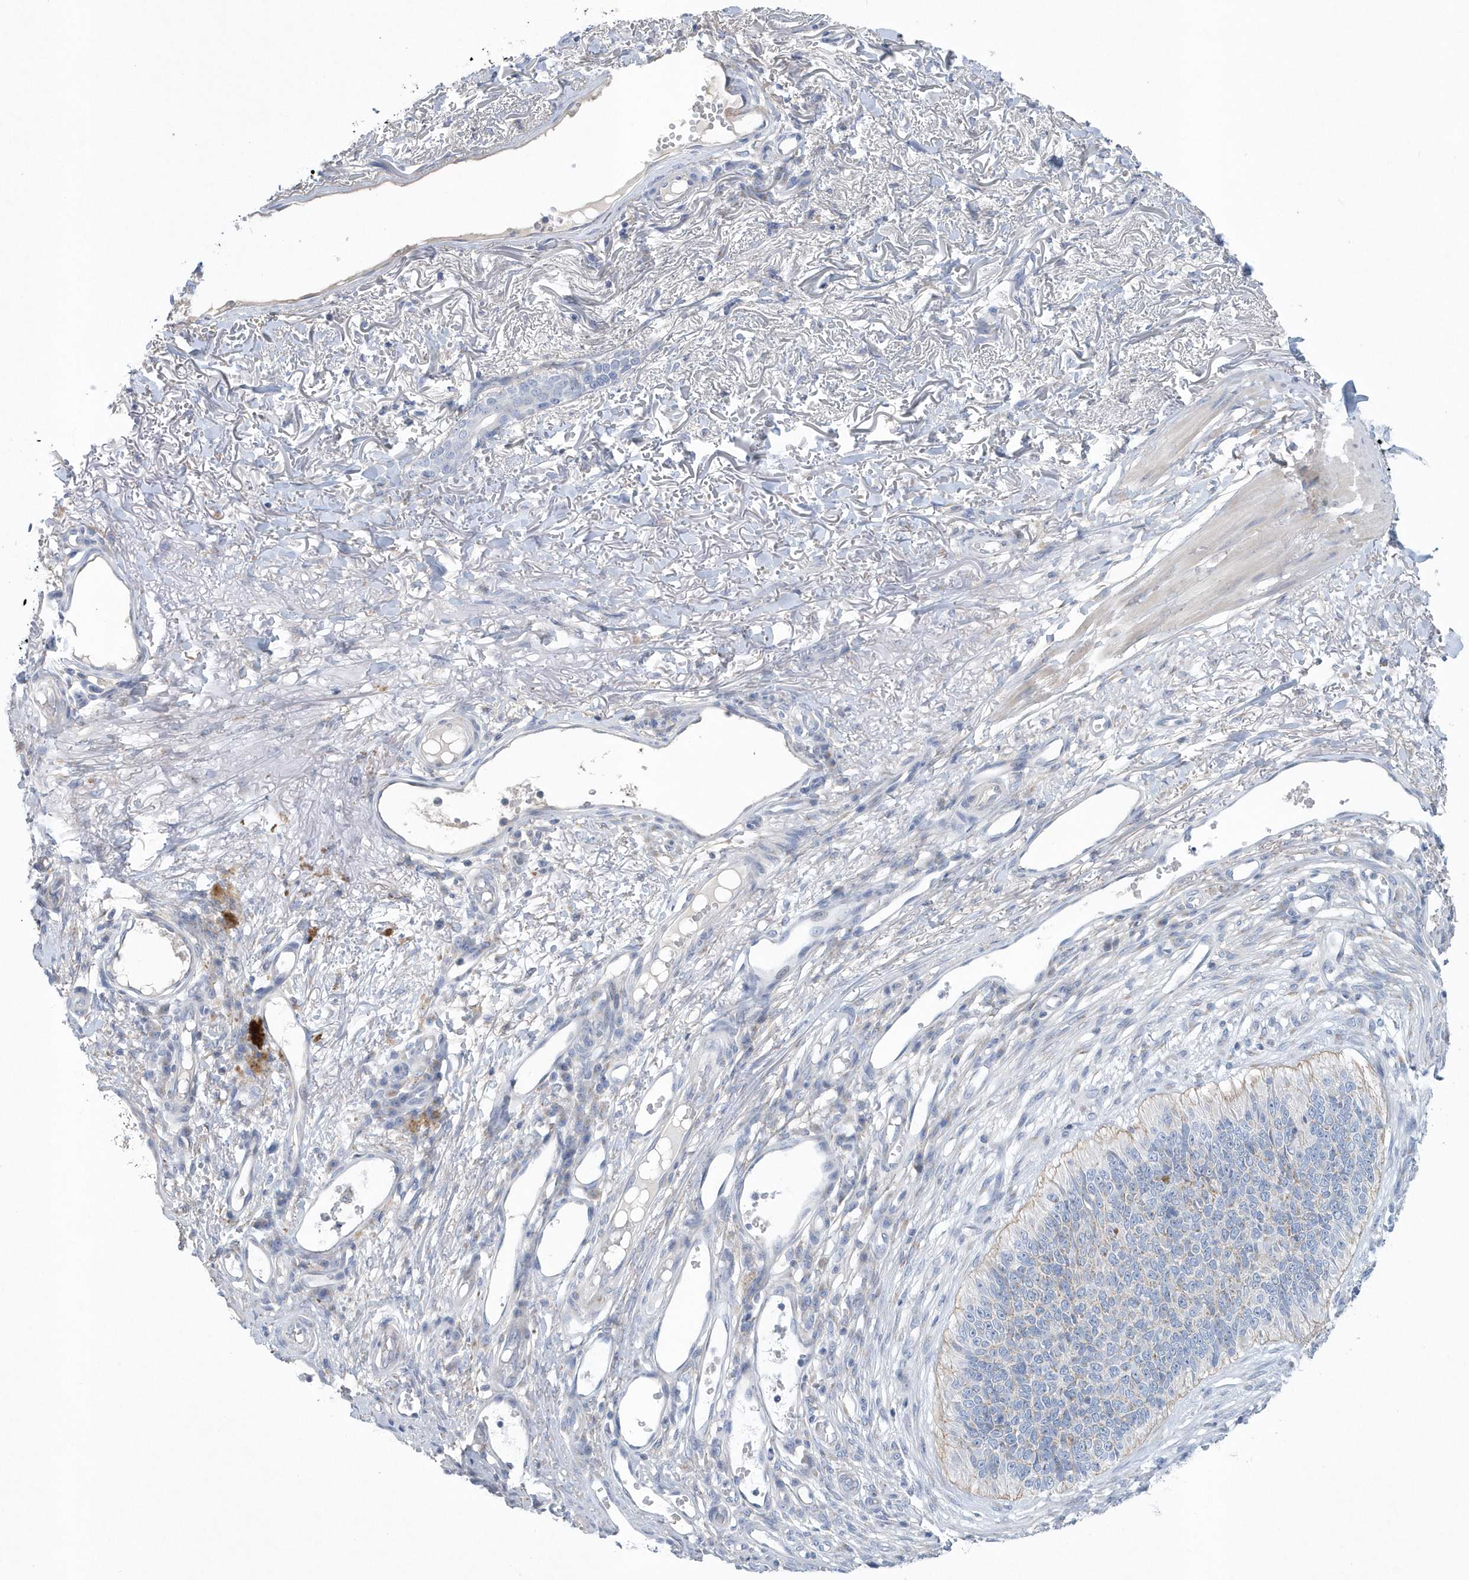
{"staining": {"intensity": "negative", "quantity": "none", "location": "none"}, "tissue": "skin cancer", "cell_type": "Tumor cells", "image_type": "cancer", "snomed": [{"axis": "morphology", "description": "Basal cell carcinoma"}, {"axis": "topography", "description": "Skin"}], "caption": "Photomicrograph shows no significant protein positivity in tumor cells of basal cell carcinoma (skin).", "gene": "SPATA18", "patient": {"sex": "female", "age": 84}}